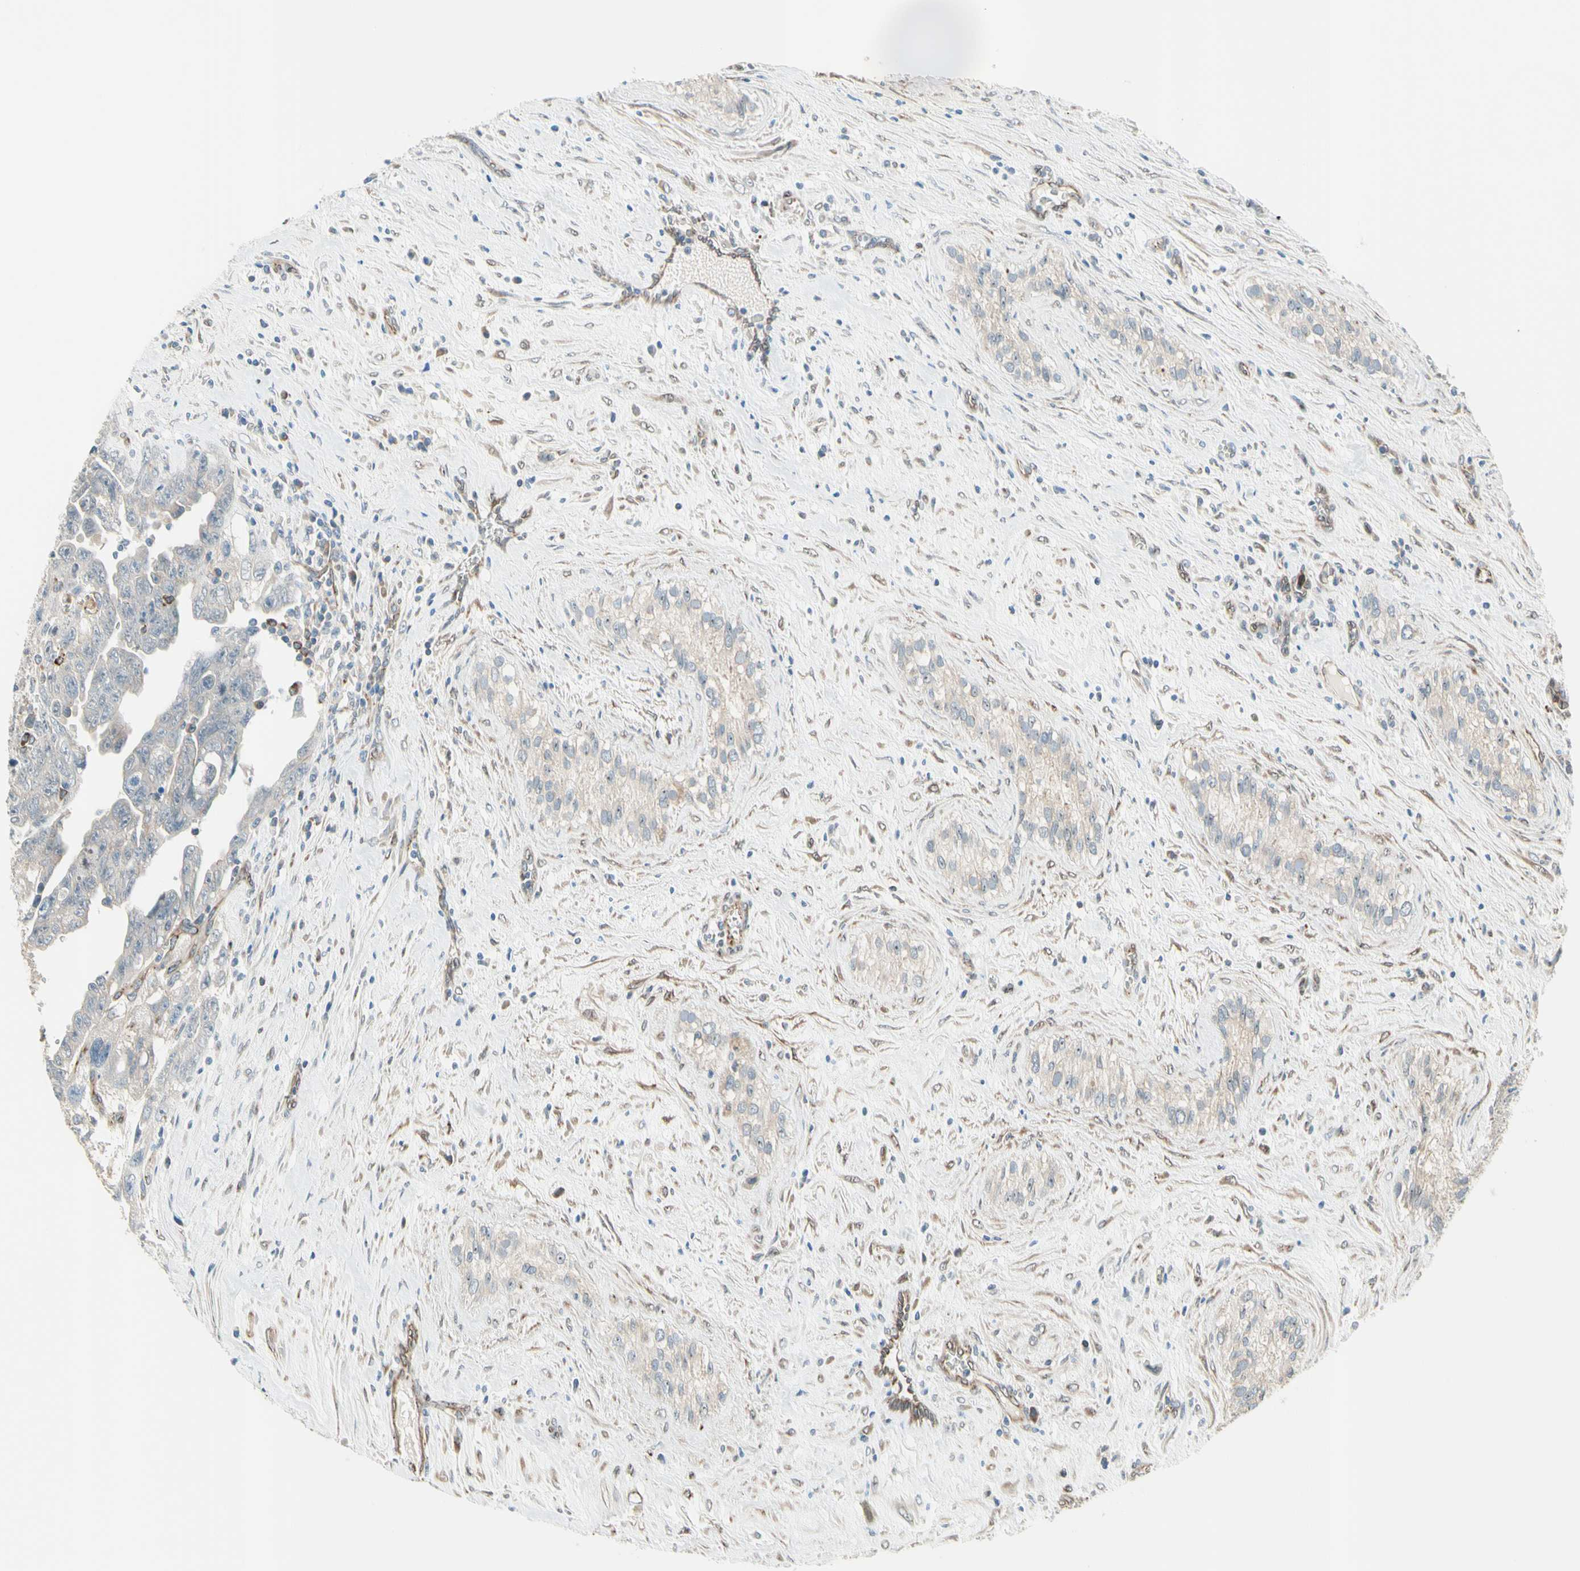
{"staining": {"intensity": "weak", "quantity": "<25%", "location": "cytoplasmic/membranous"}, "tissue": "testis cancer", "cell_type": "Tumor cells", "image_type": "cancer", "snomed": [{"axis": "morphology", "description": "Carcinoma, Embryonal, NOS"}, {"axis": "topography", "description": "Testis"}], "caption": "An image of testis embryonal carcinoma stained for a protein demonstrates no brown staining in tumor cells. (DAB immunohistochemistry visualized using brightfield microscopy, high magnification).", "gene": "TRAF2", "patient": {"sex": "male", "age": 28}}